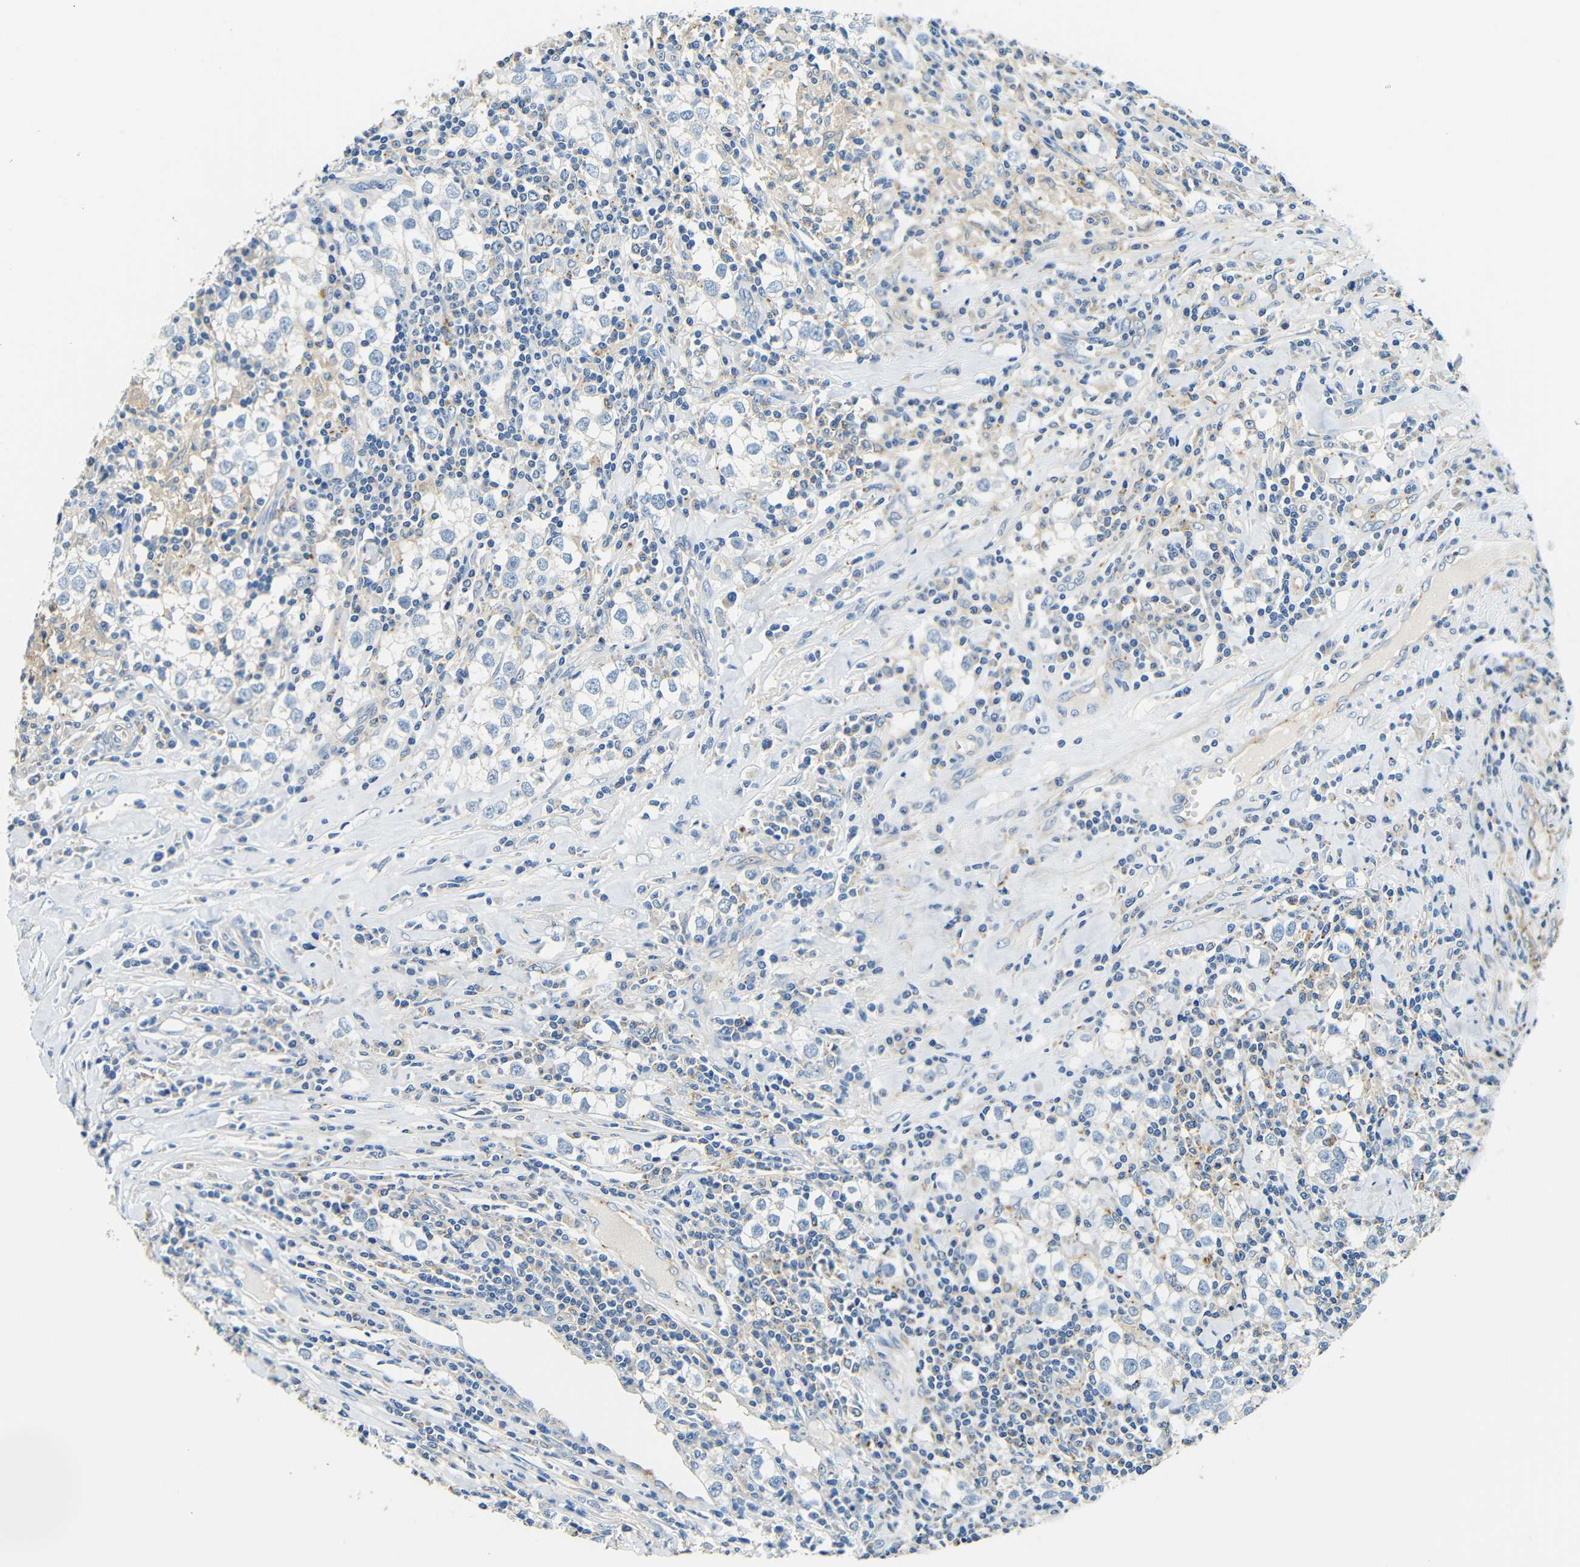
{"staining": {"intensity": "negative", "quantity": "none", "location": "none"}, "tissue": "testis cancer", "cell_type": "Tumor cells", "image_type": "cancer", "snomed": [{"axis": "morphology", "description": "Seminoma, NOS"}, {"axis": "morphology", "description": "Carcinoma, Embryonal, NOS"}, {"axis": "topography", "description": "Testis"}], "caption": "Histopathology image shows no significant protein staining in tumor cells of testis embryonal carcinoma.", "gene": "FMO5", "patient": {"sex": "male", "age": 36}}